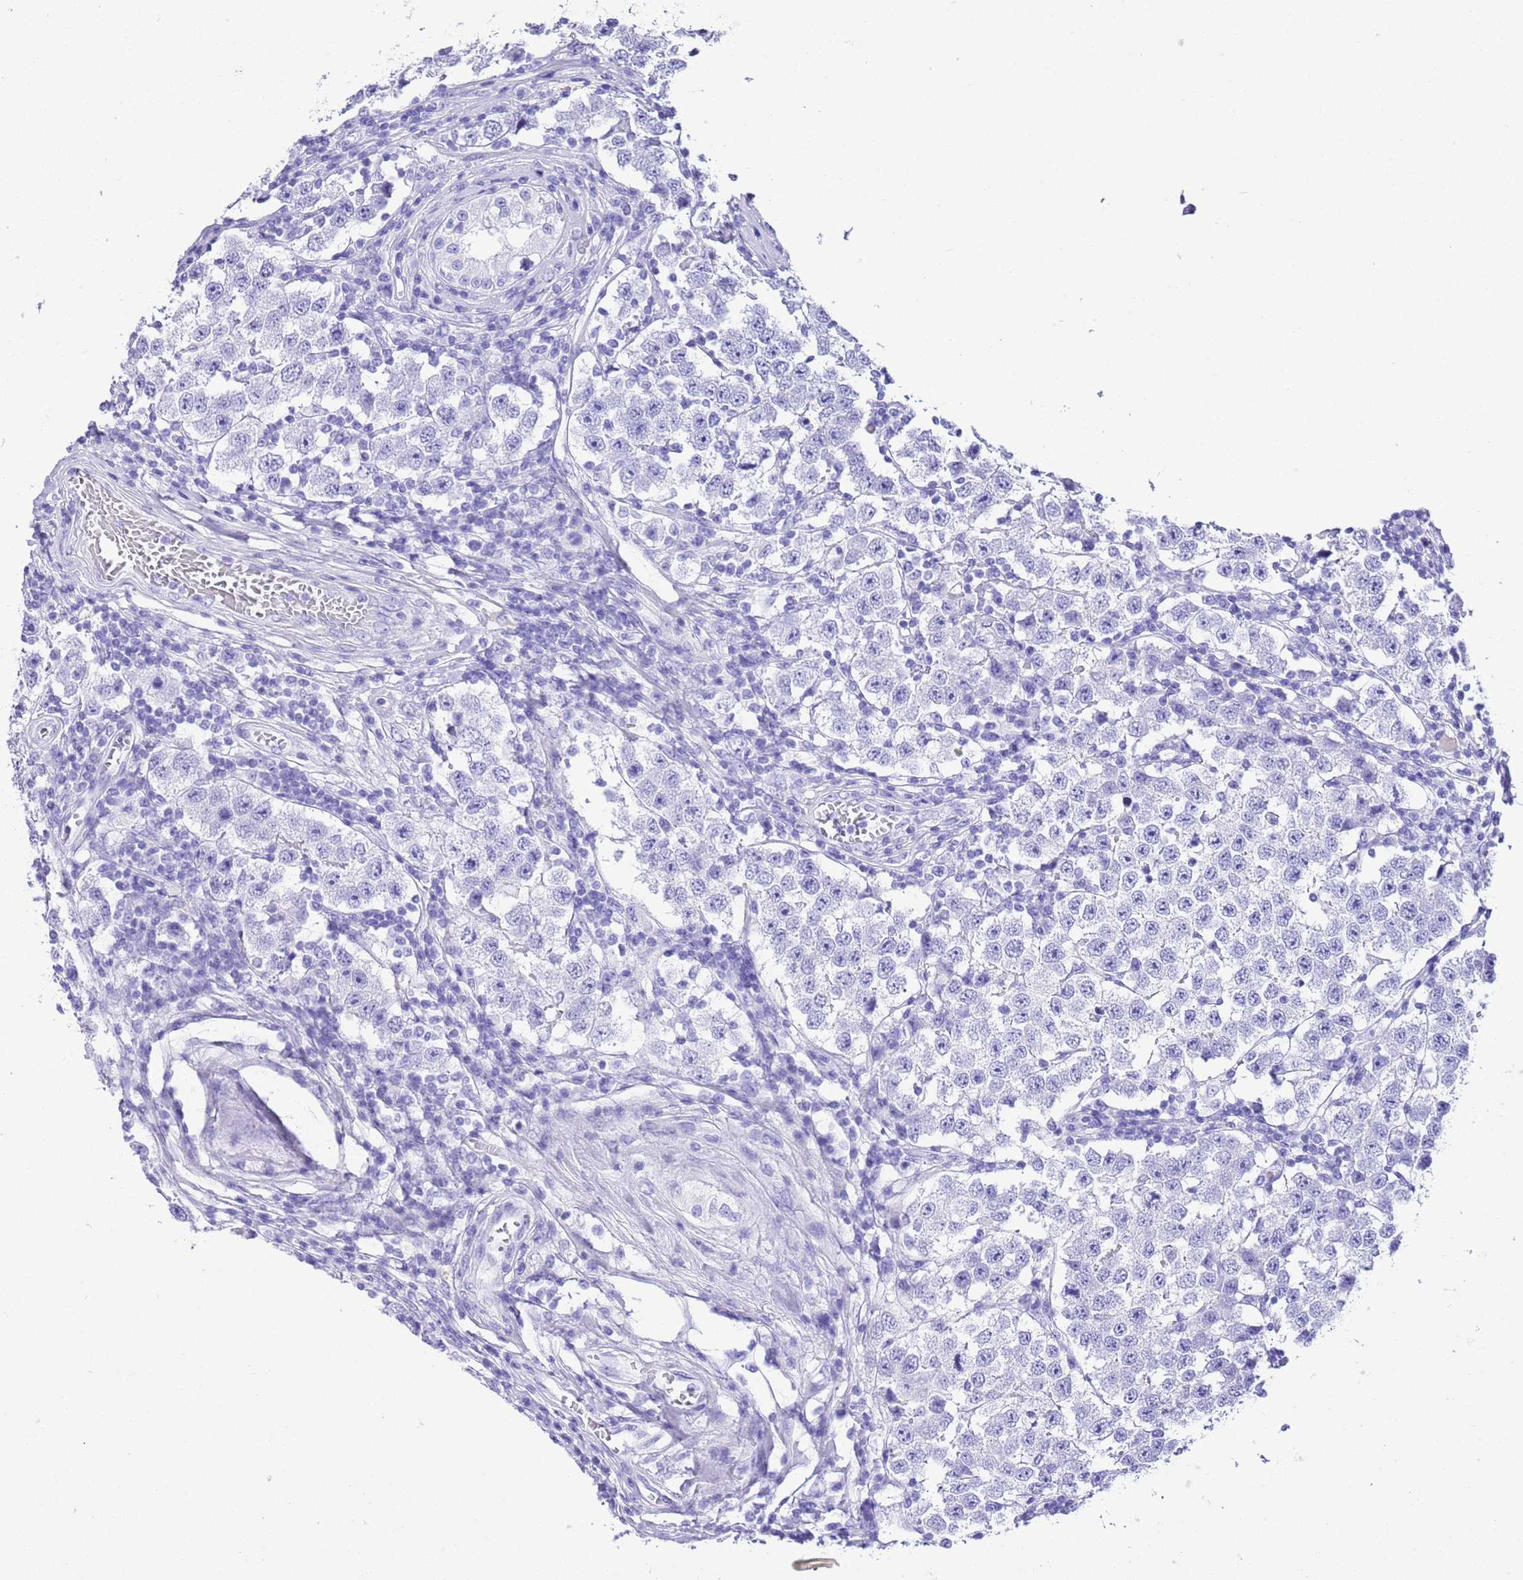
{"staining": {"intensity": "negative", "quantity": "none", "location": "none"}, "tissue": "testis cancer", "cell_type": "Tumor cells", "image_type": "cancer", "snomed": [{"axis": "morphology", "description": "Seminoma, NOS"}, {"axis": "topography", "description": "Testis"}], "caption": "Immunohistochemistry (IHC) of human testis seminoma demonstrates no expression in tumor cells.", "gene": "KCNC1", "patient": {"sex": "male", "age": 34}}